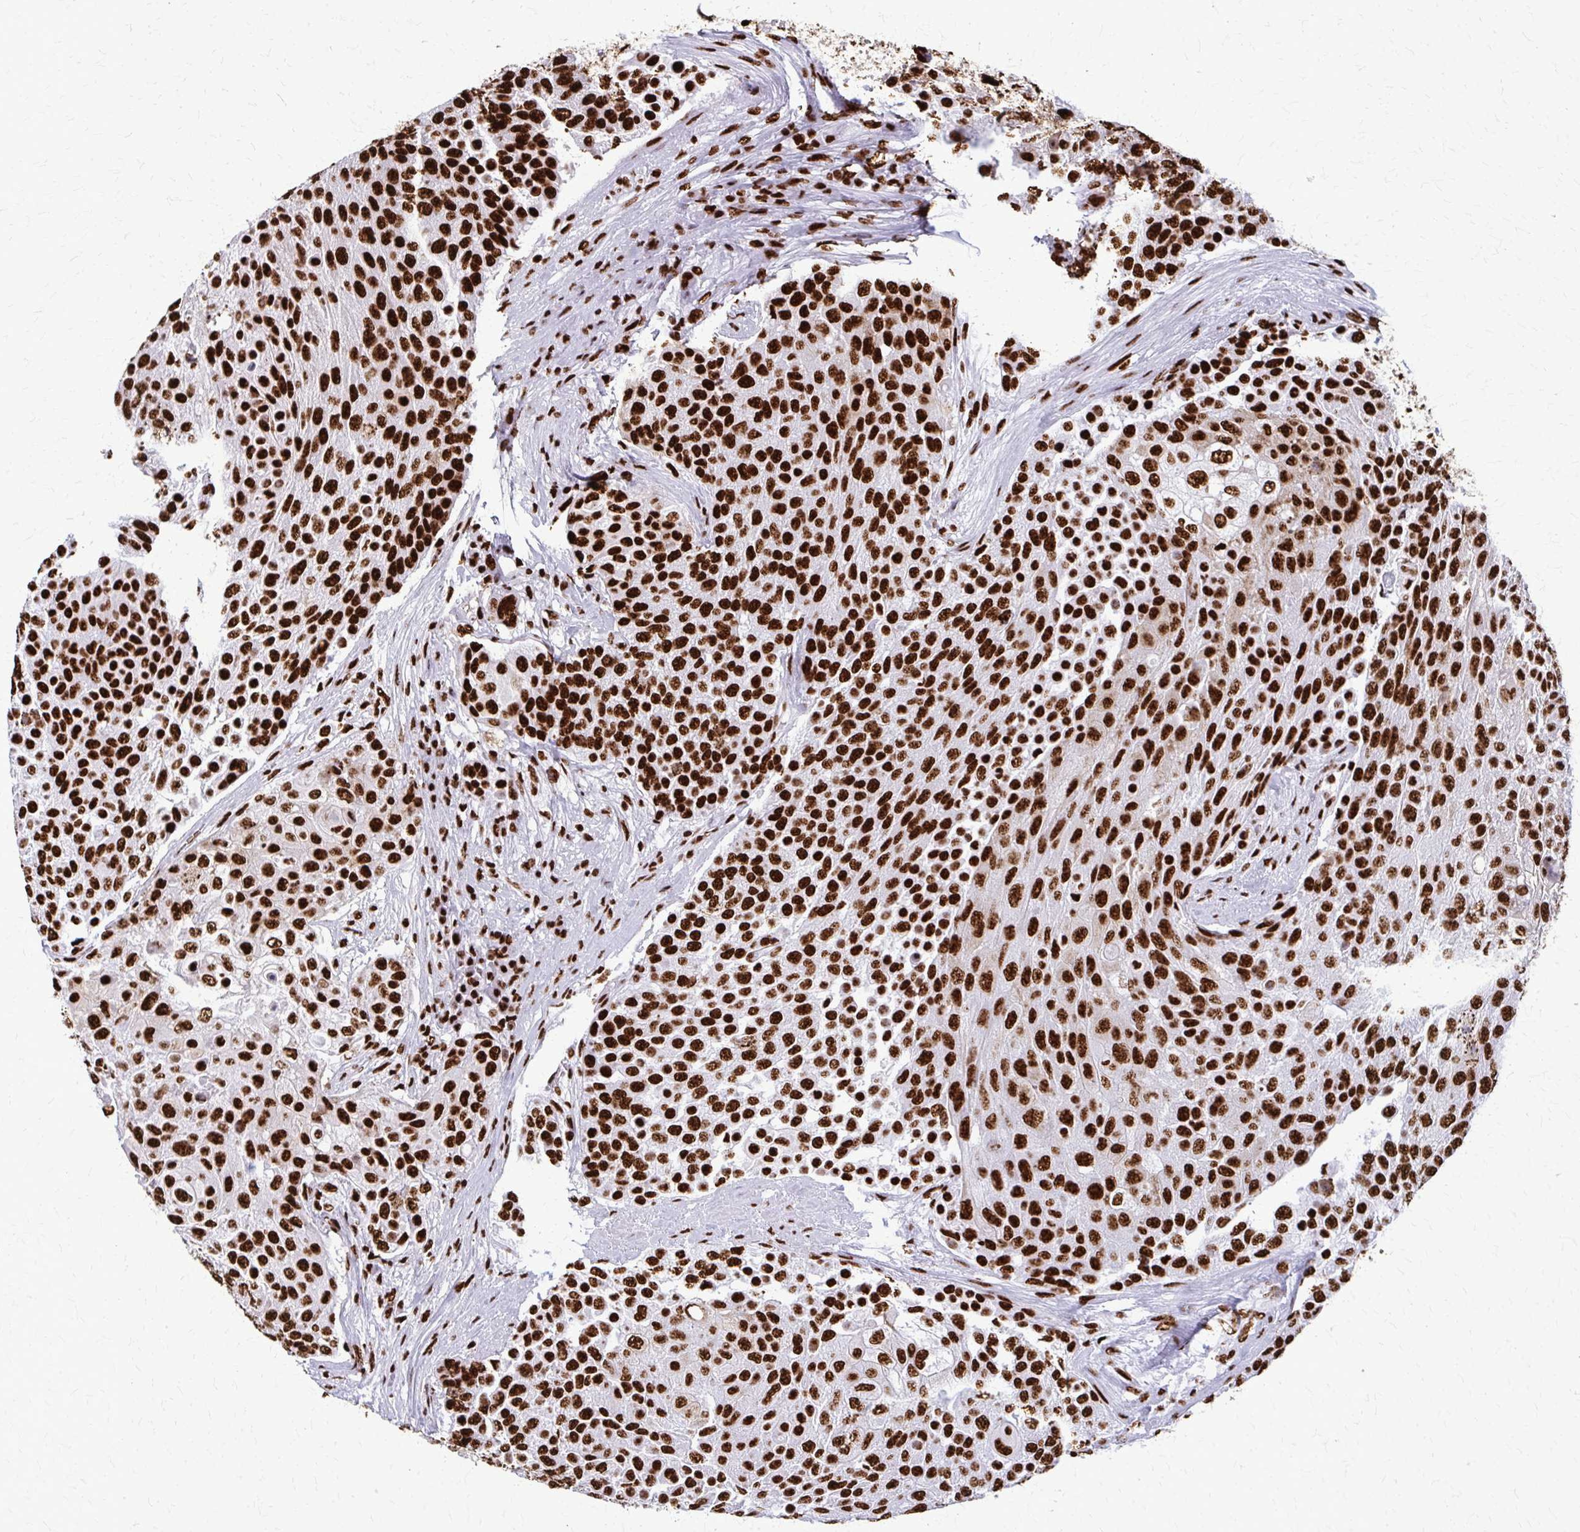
{"staining": {"intensity": "strong", "quantity": ">75%", "location": "nuclear"}, "tissue": "urothelial cancer", "cell_type": "Tumor cells", "image_type": "cancer", "snomed": [{"axis": "morphology", "description": "Urothelial carcinoma, High grade"}, {"axis": "topography", "description": "Urinary bladder"}], "caption": "There is high levels of strong nuclear positivity in tumor cells of high-grade urothelial carcinoma, as demonstrated by immunohistochemical staining (brown color).", "gene": "SFPQ", "patient": {"sex": "female", "age": 63}}